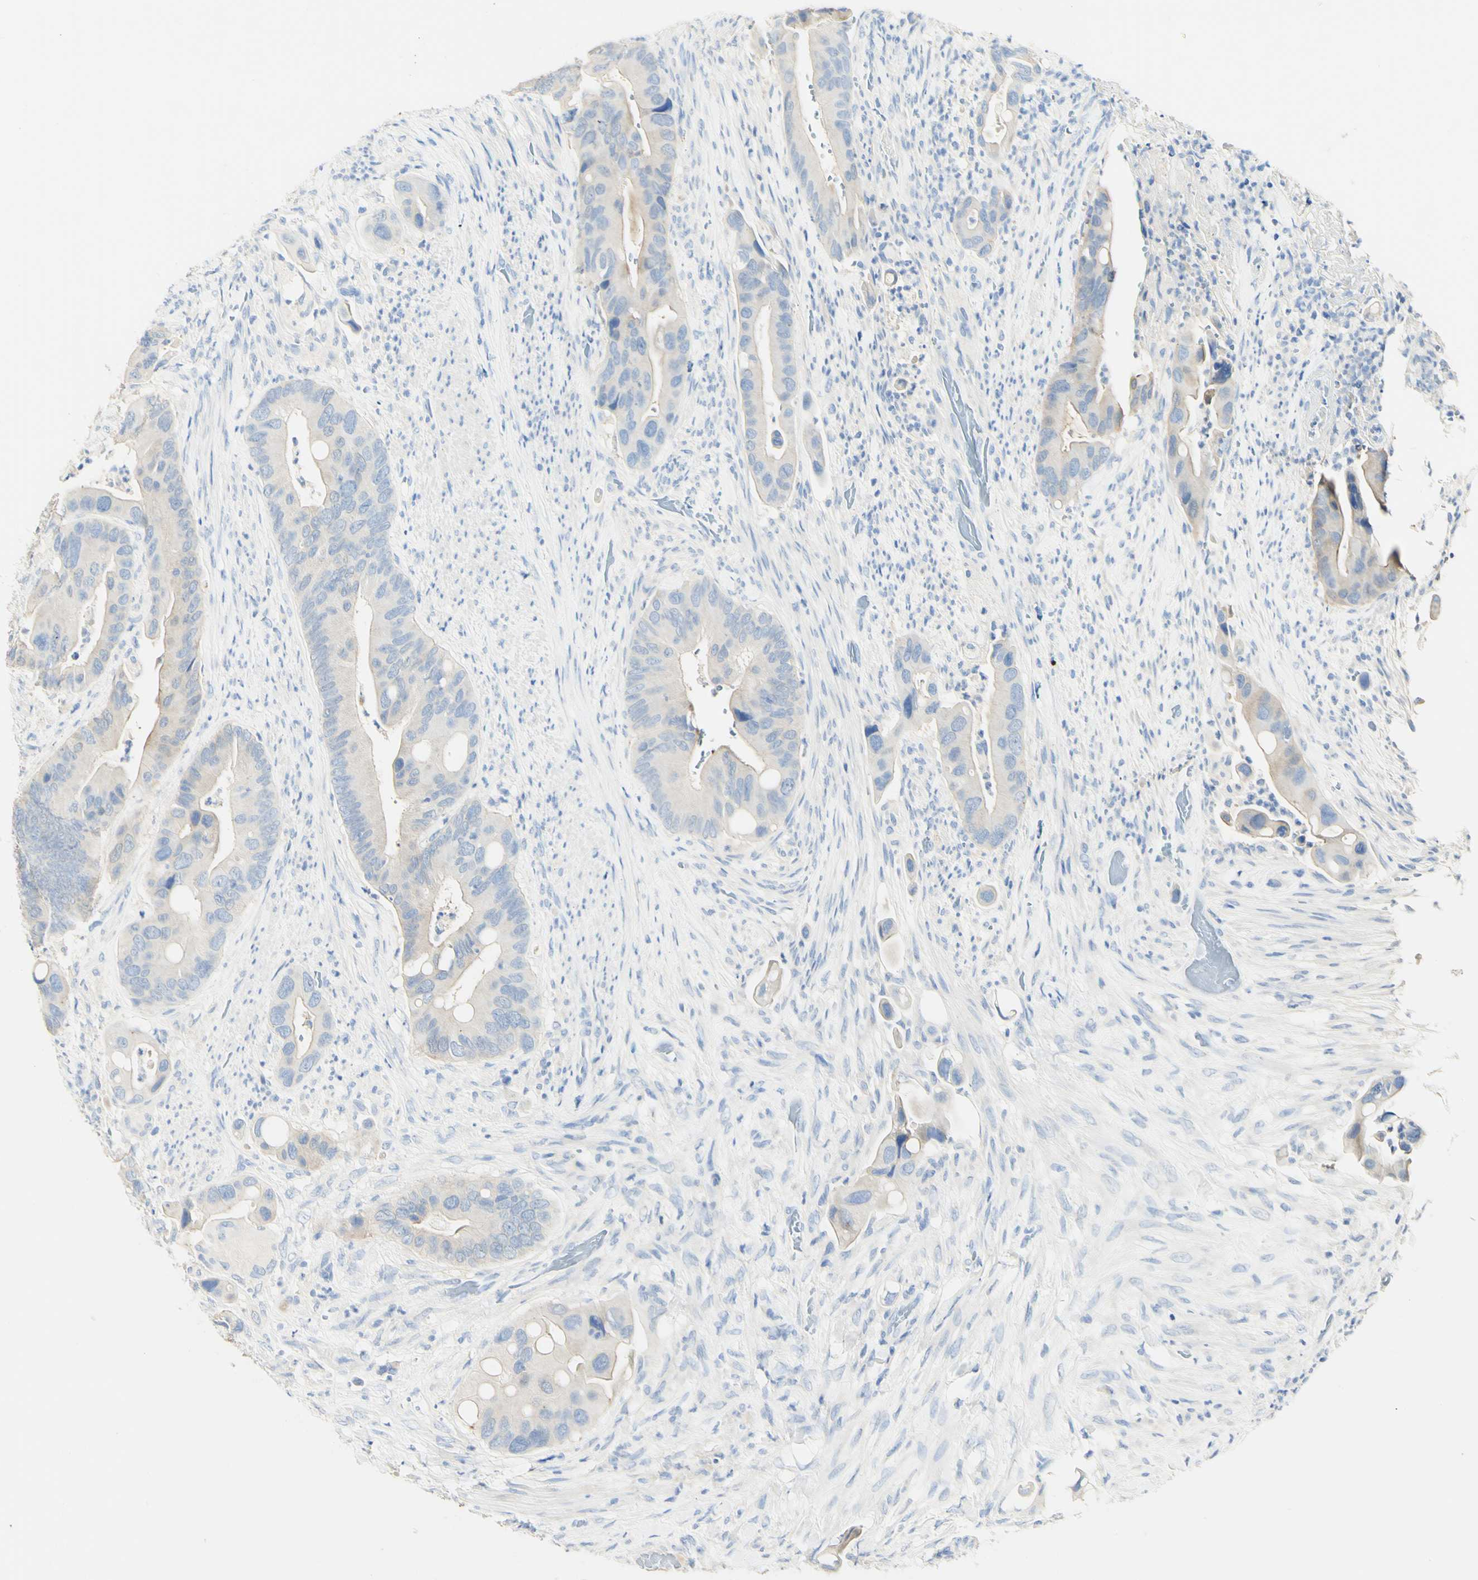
{"staining": {"intensity": "negative", "quantity": "none", "location": "none"}, "tissue": "colorectal cancer", "cell_type": "Tumor cells", "image_type": "cancer", "snomed": [{"axis": "morphology", "description": "Adenocarcinoma, NOS"}, {"axis": "topography", "description": "Rectum"}], "caption": "Immunohistochemical staining of human colorectal cancer (adenocarcinoma) exhibits no significant staining in tumor cells.", "gene": "PIGR", "patient": {"sex": "female", "age": 57}}